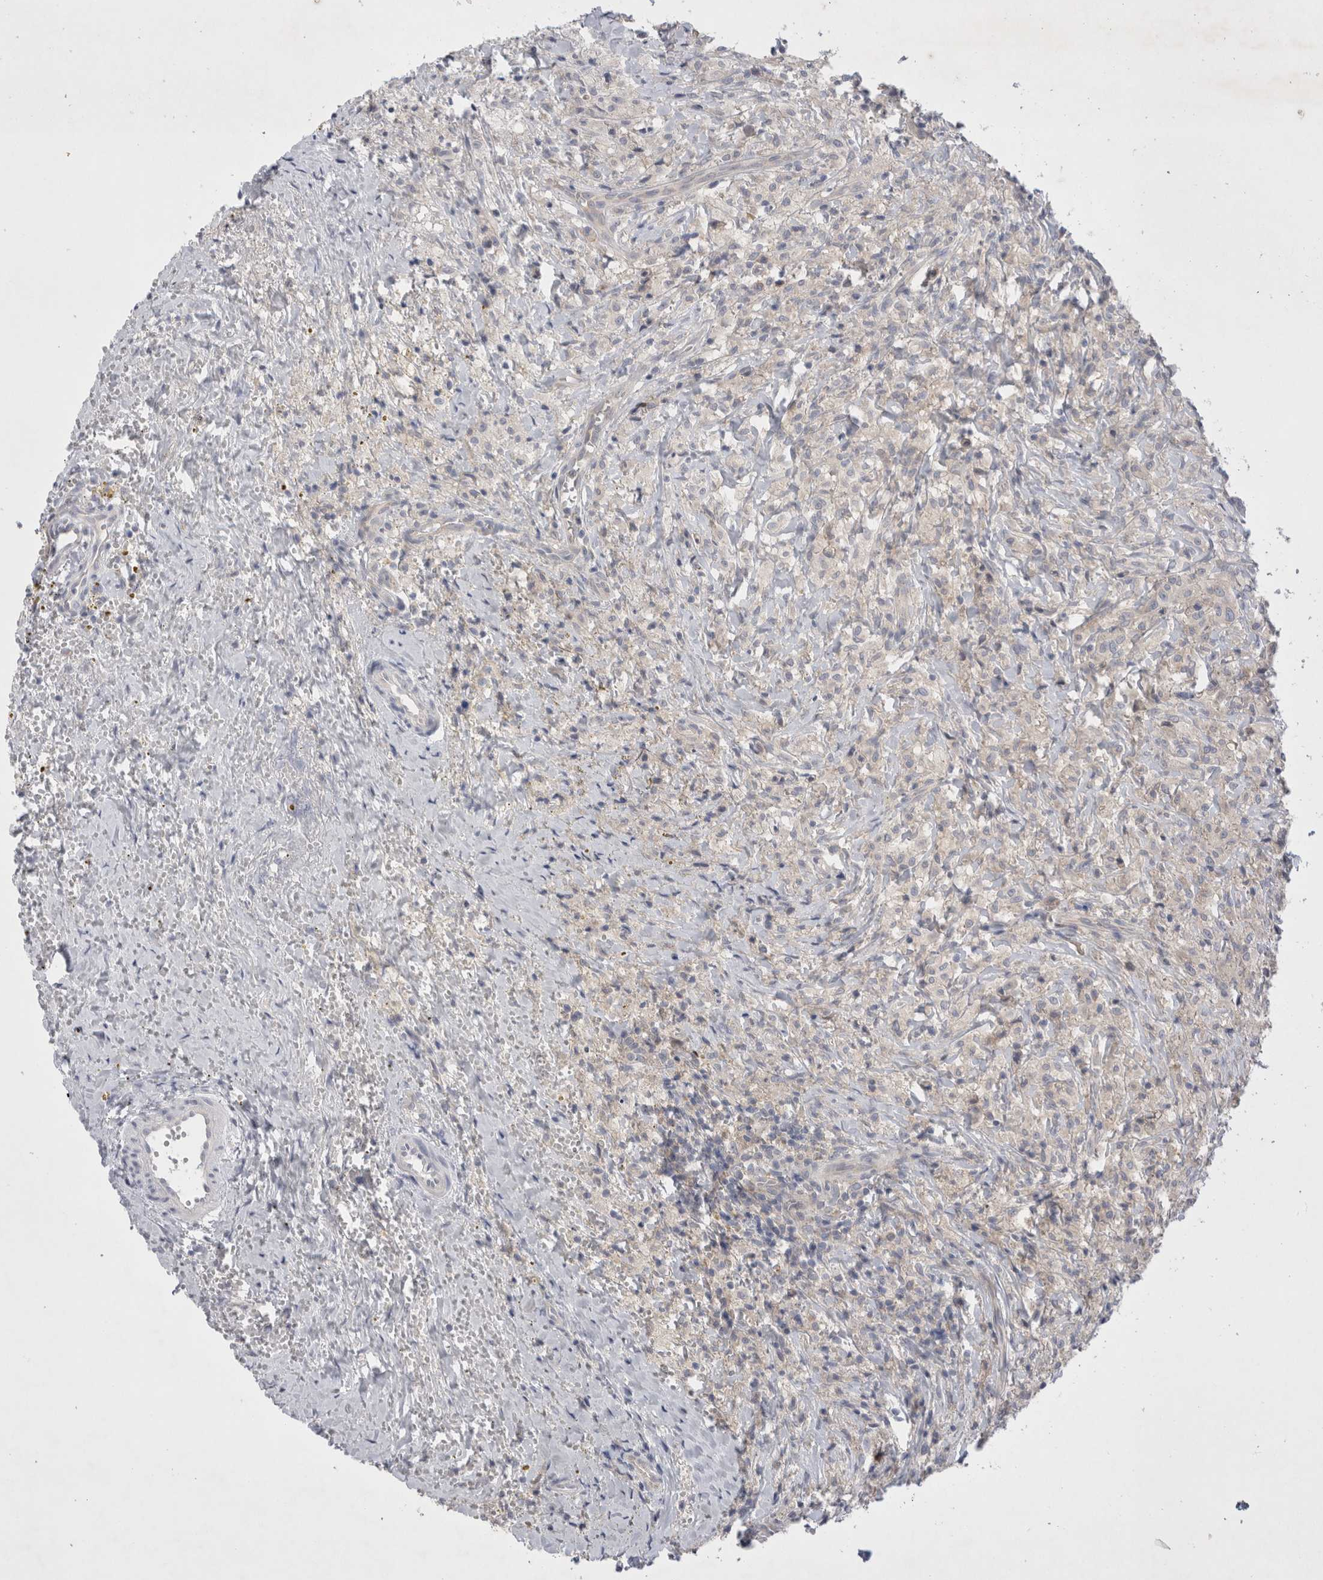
{"staining": {"intensity": "negative", "quantity": "none", "location": "none"}, "tissue": "testis cancer", "cell_type": "Tumor cells", "image_type": "cancer", "snomed": [{"axis": "morphology", "description": "Carcinoma, Embryonal, NOS"}, {"axis": "topography", "description": "Testis"}], "caption": "DAB (3,3'-diaminobenzidine) immunohistochemical staining of embryonal carcinoma (testis) demonstrates no significant positivity in tumor cells.", "gene": "RBM12B", "patient": {"sex": "male", "age": 2}}